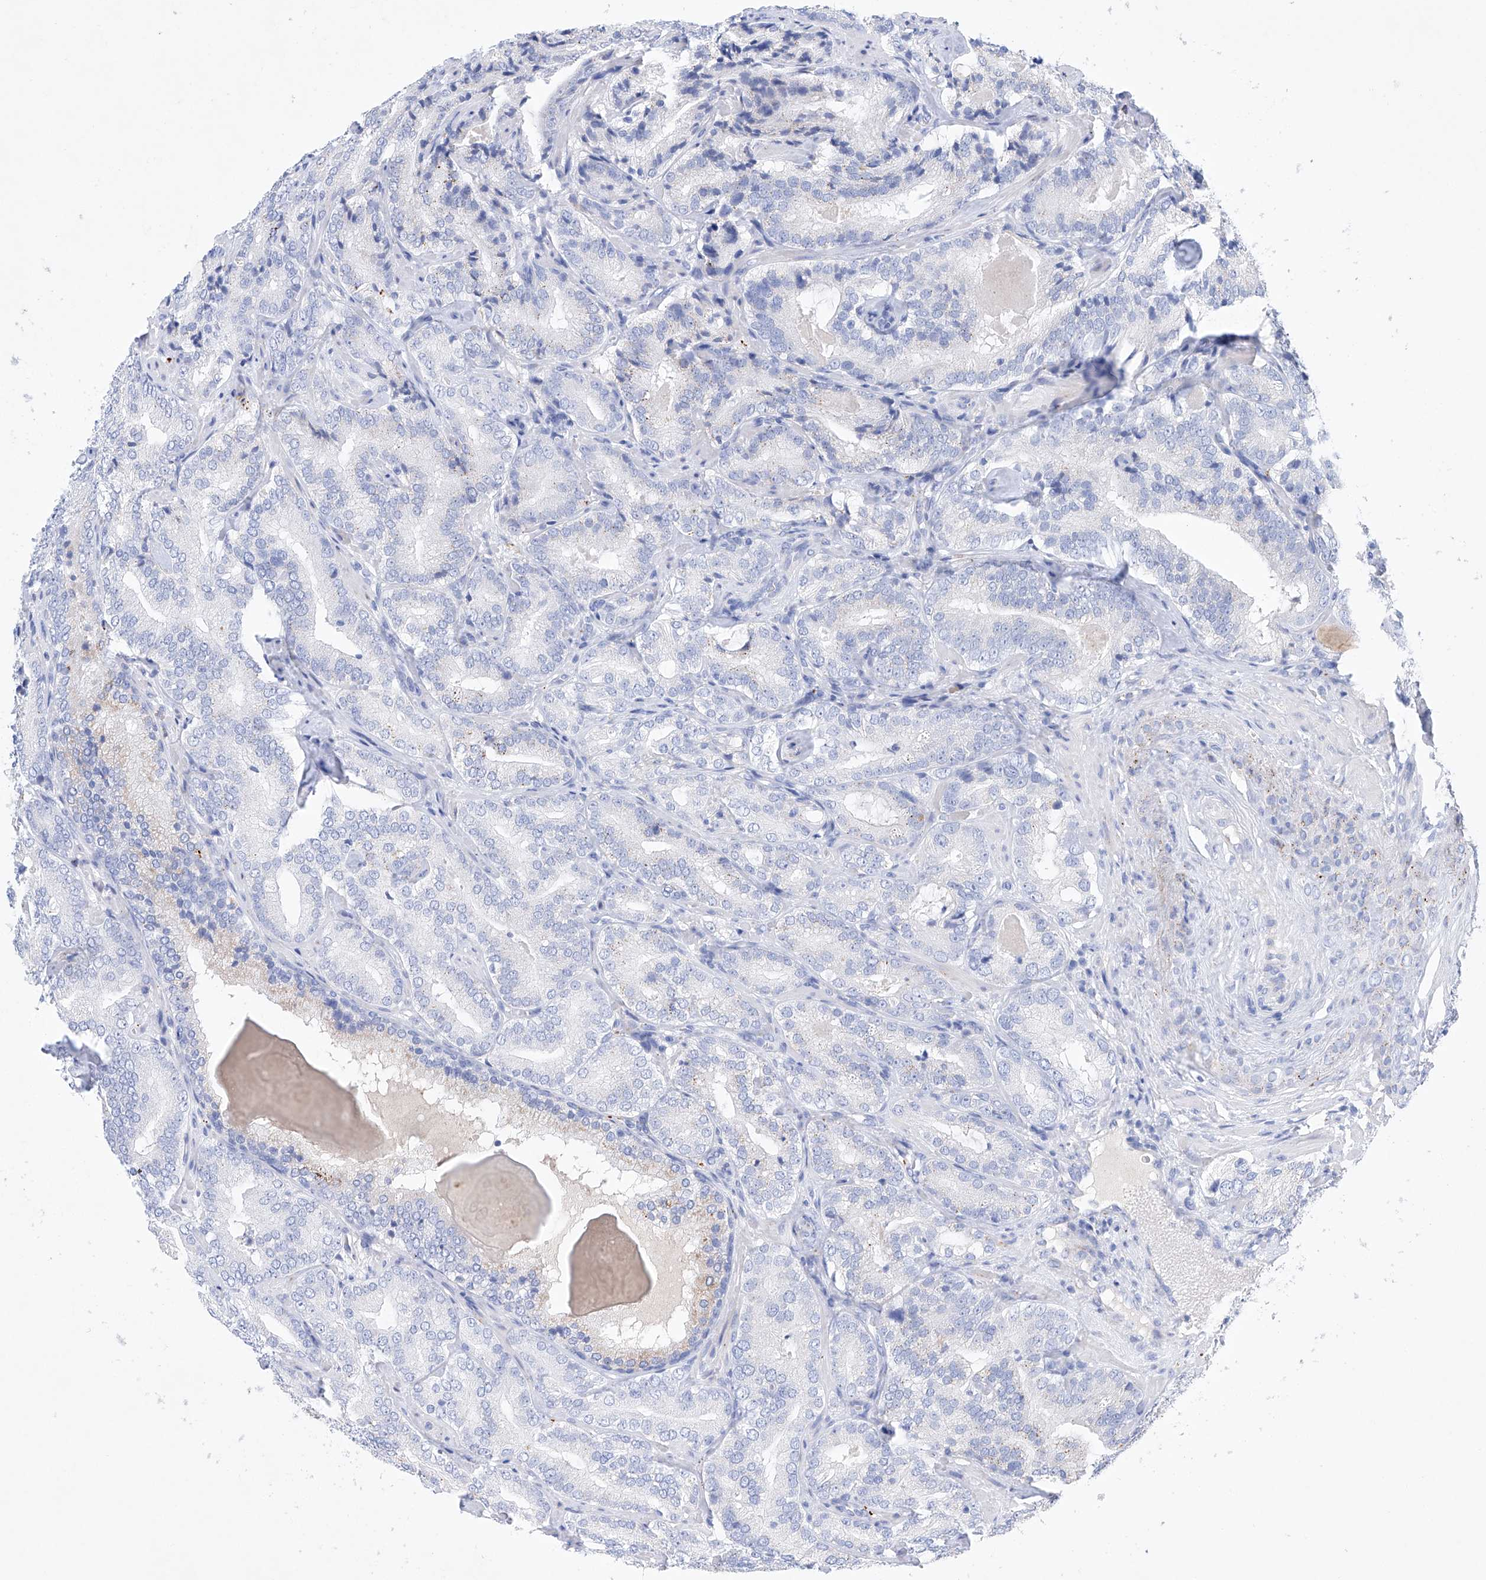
{"staining": {"intensity": "negative", "quantity": "none", "location": "none"}, "tissue": "prostate cancer", "cell_type": "Tumor cells", "image_type": "cancer", "snomed": [{"axis": "morphology", "description": "Adenocarcinoma, High grade"}, {"axis": "topography", "description": "Prostate"}], "caption": "Immunohistochemical staining of prostate high-grade adenocarcinoma reveals no significant expression in tumor cells.", "gene": "LURAP1", "patient": {"sex": "male", "age": 57}}